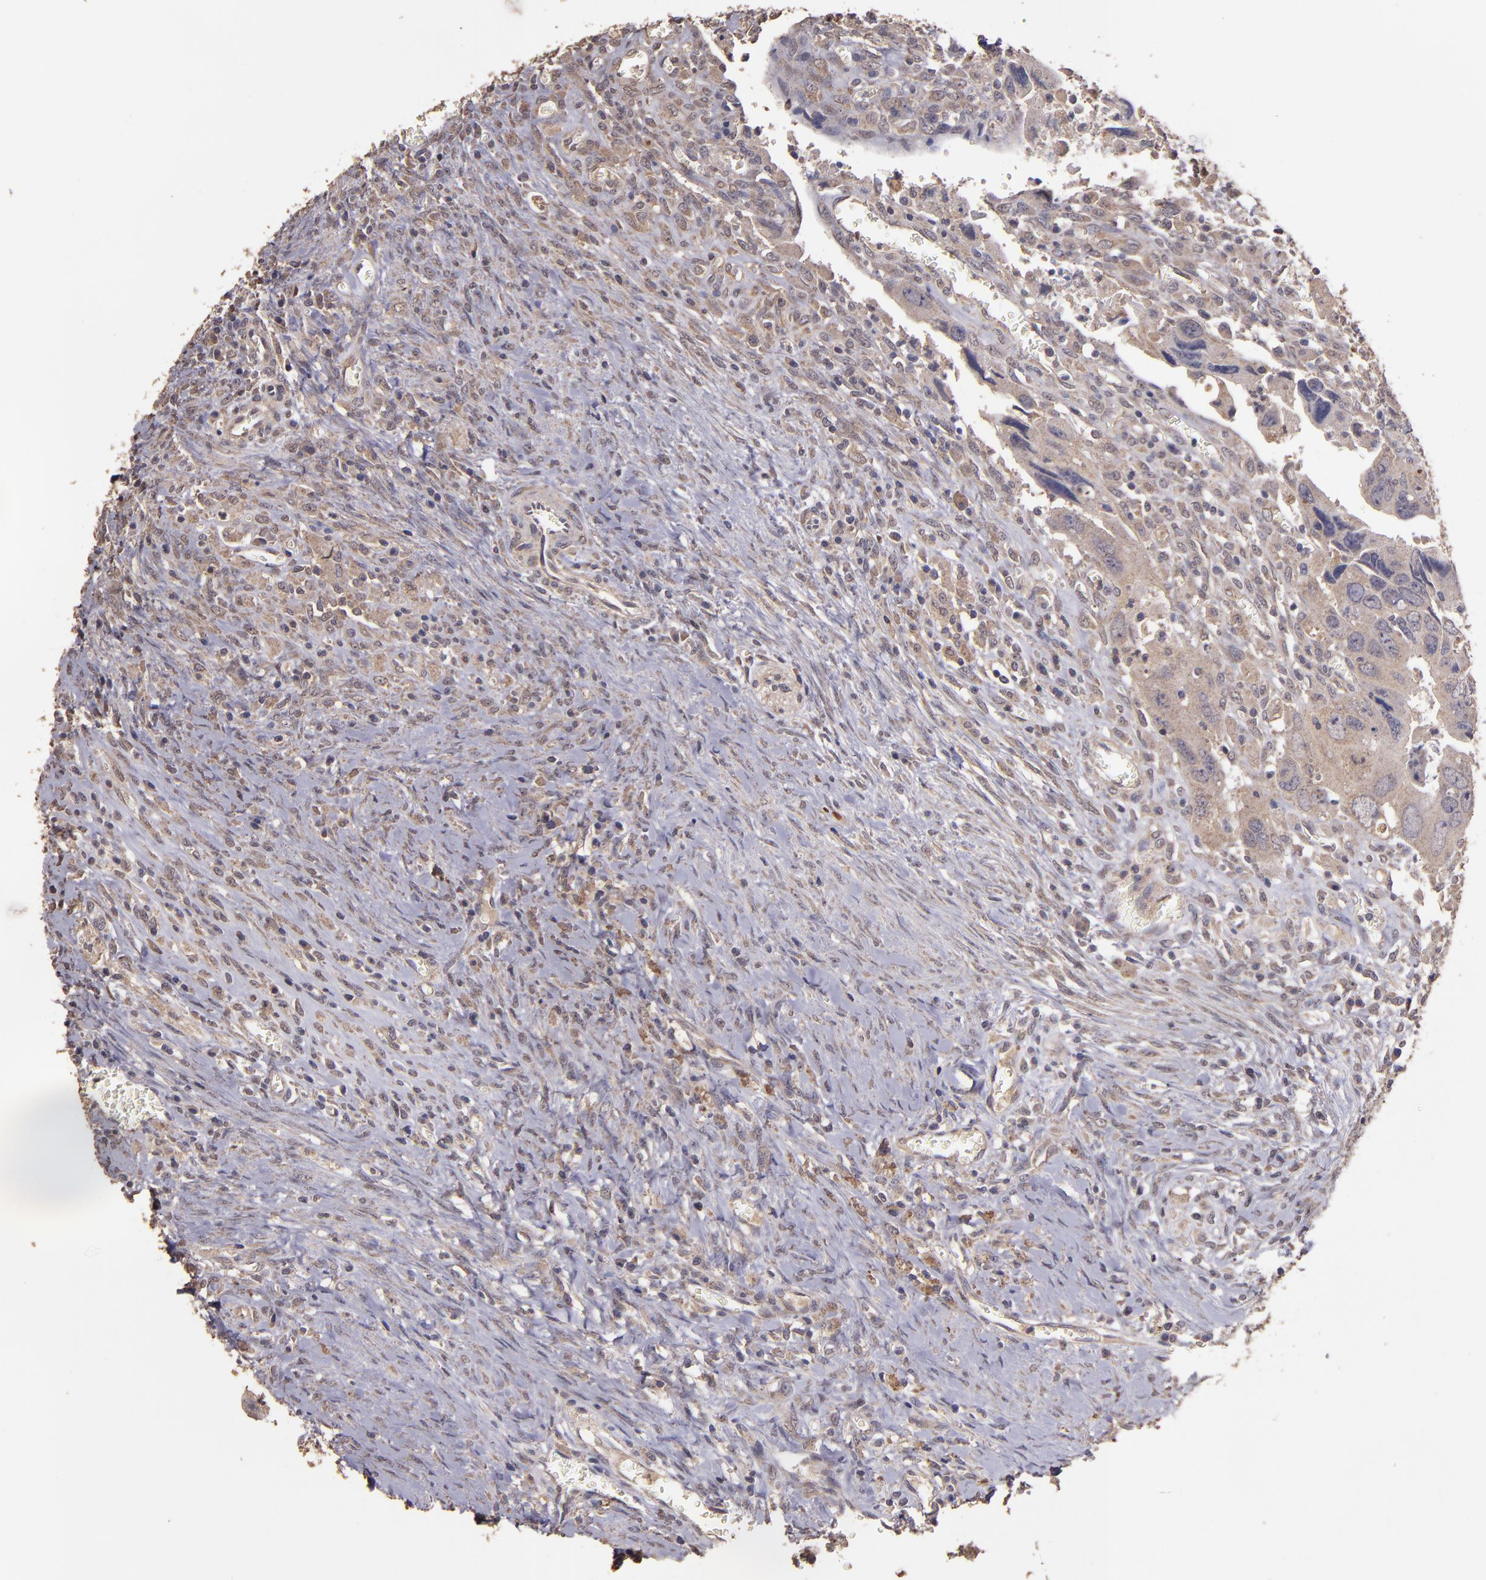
{"staining": {"intensity": "weak", "quantity": ">75%", "location": "cytoplasmic/membranous"}, "tissue": "colorectal cancer", "cell_type": "Tumor cells", "image_type": "cancer", "snomed": [{"axis": "morphology", "description": "Adenocarcinoma, NOS"}, {"axis": "topography", "description": "Rectum"}], "caption": "Colorectal cancer stained for a protein displays weak cytoplasmic/membranous positivity in tumor cells.", "gene": "HECTD1", "patient": {"sex": "male", "age": 70}}